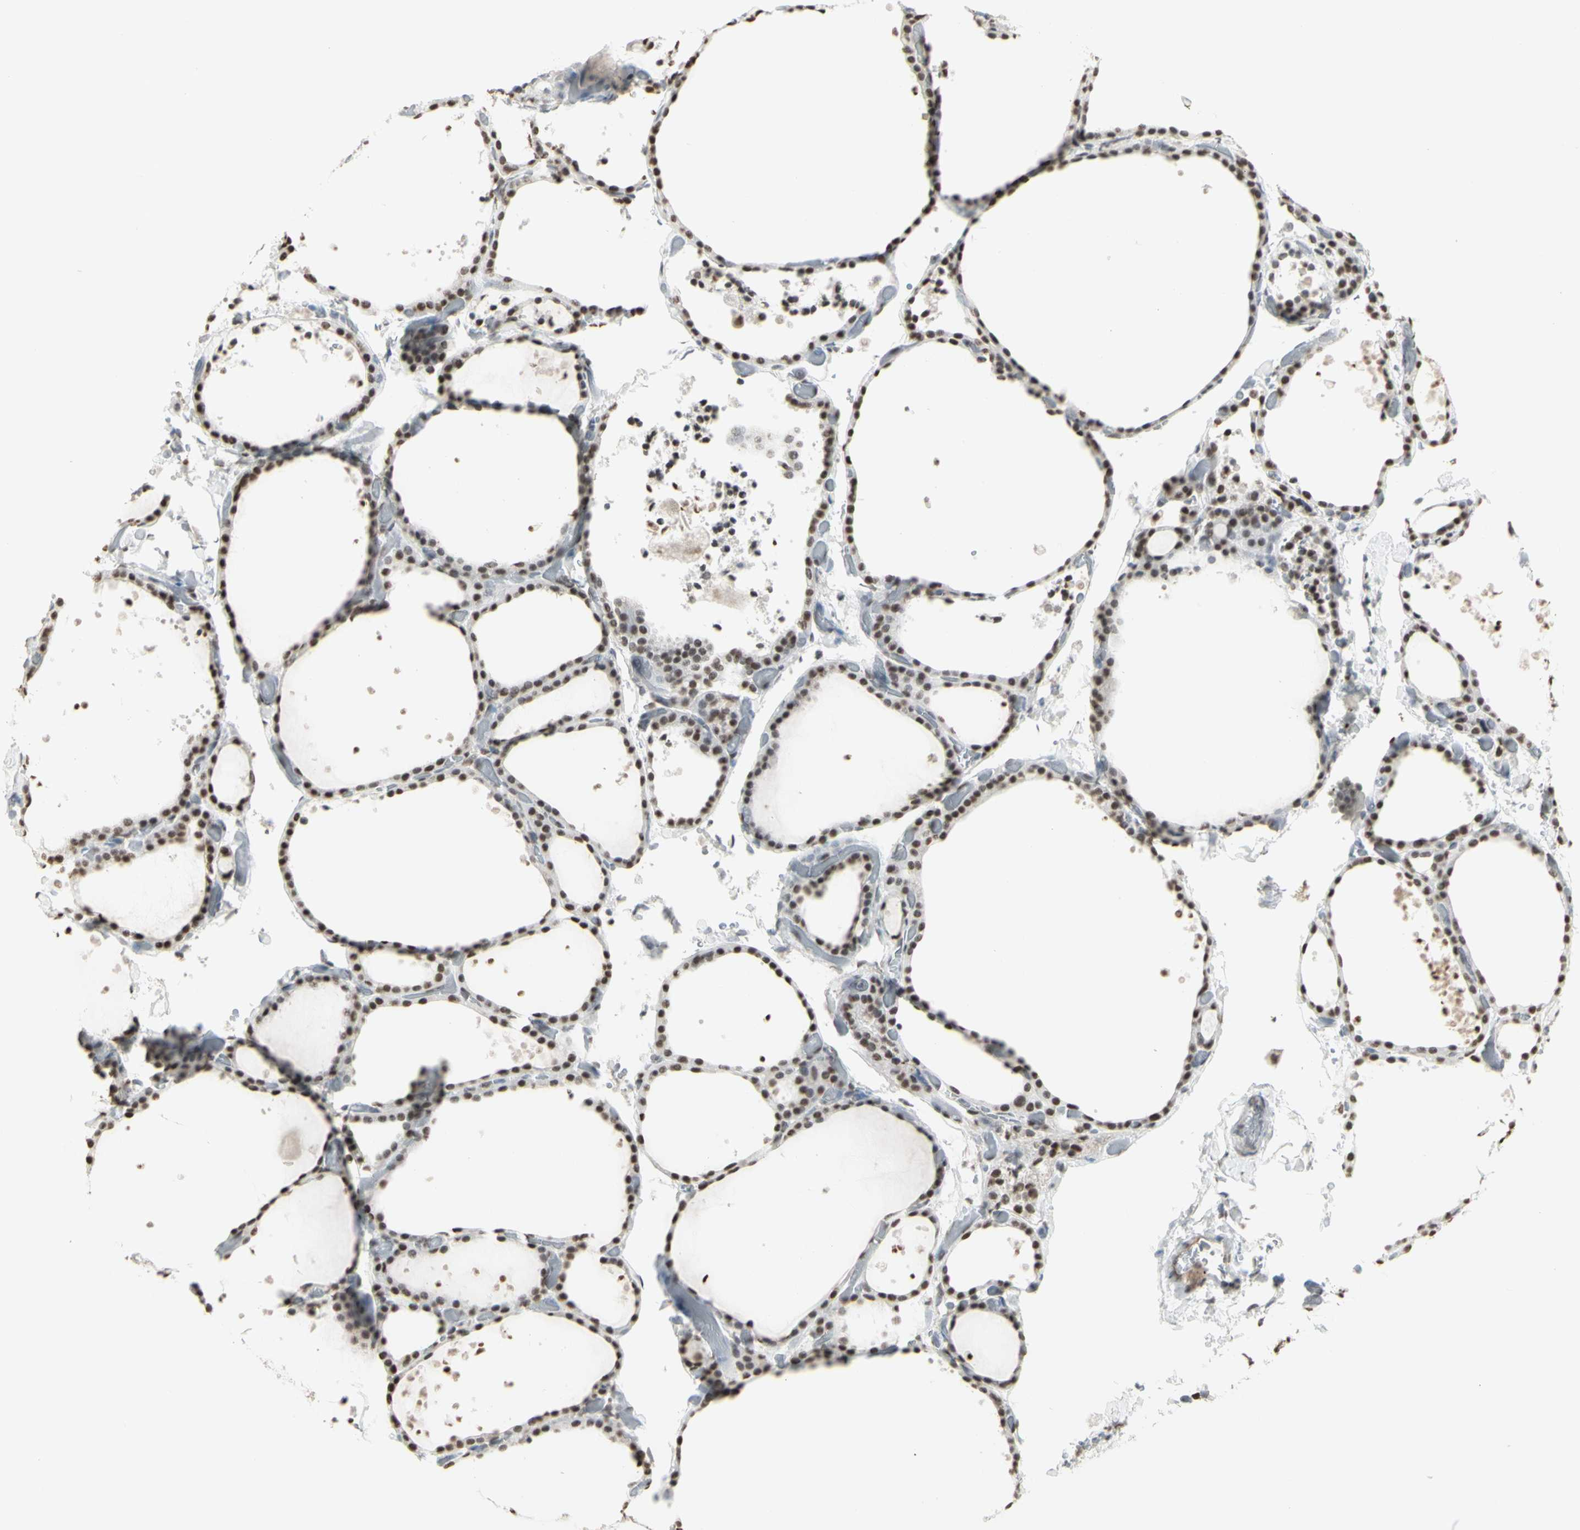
{"staining": {"intensity": "strong", "quantity": ">75%", "location": "nuclear"}, "tissue": "thyroid gland", "cell_type": "Glandular cells", "image_type": "normal", "snomed": [{"axis": "morphology", "description": "Normal tissue, NOS"}, {"axis": "topography", "description": "Thyroid gland"}], "caption": "Immunohistochemistry staining of benign thyroid gland, which exhibits high levels of strong nuclear expression in approximately >75% of glandular cells indicating strong nuclear protein staining. The staining was performed using DAB (brown) for protein detection and nuclei were counterstained in hematoxylin (blue).", "gene": "TRIM28", "patient": {"sex": "female", "age": 44}}